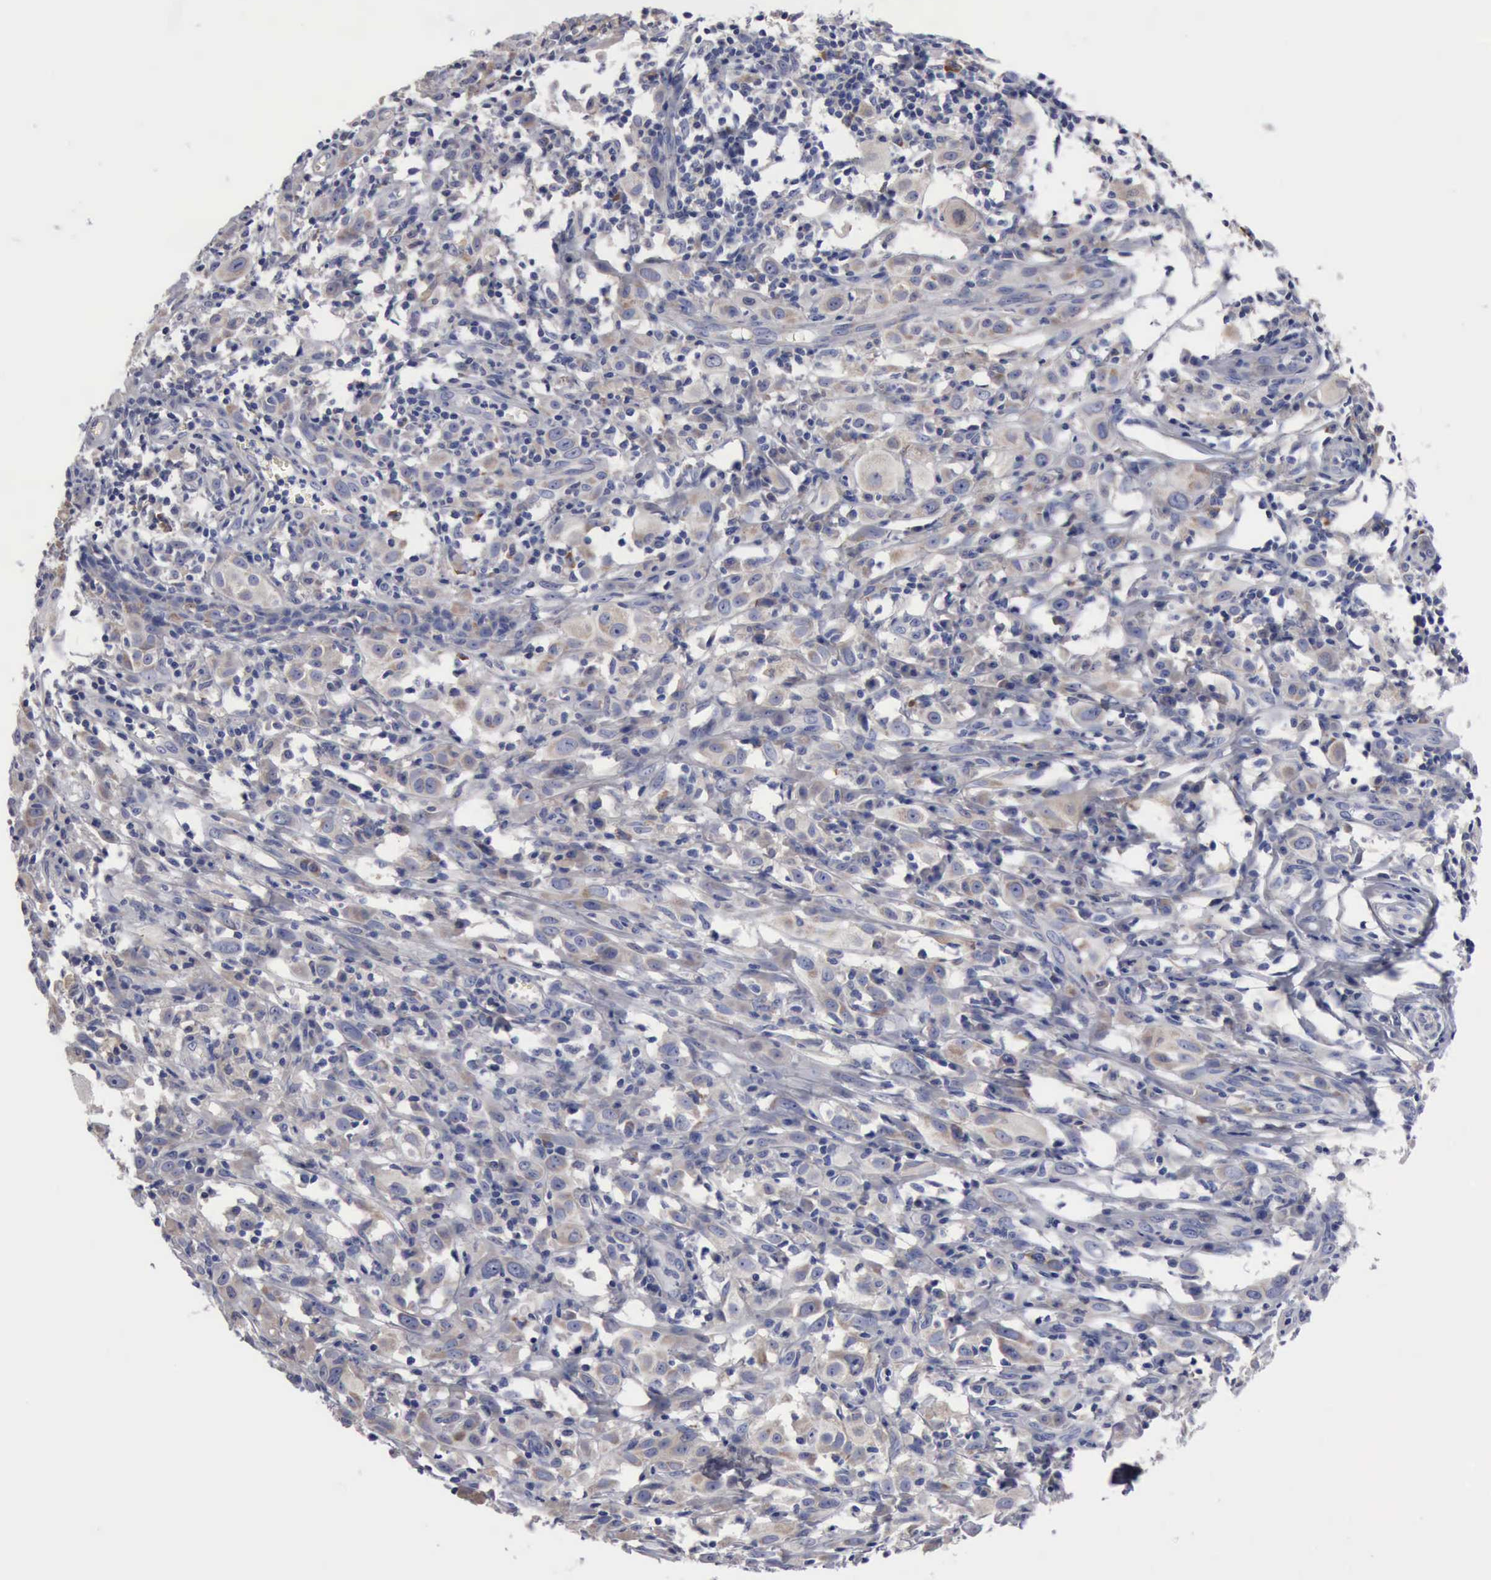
{"staining": {"intensity": "weak", "quantity": "<25%", "location": "cytoplasmic/membranous"}, "tissue": "melanoma", "cell_type": "Tumor cells", "image_type": "cancer", "snomed": [{"axis": "morphology", "description": "Malignant melanoma, NOS"}, {"axis": "topography", "description": "Skin"}], "caption": "High power microscopy histopathology image of an IHC image of melanoma, revealing no significant staining in tumor cells.", "gene": "TXLNG", "patient": {"sex": "female", "age": 52}}